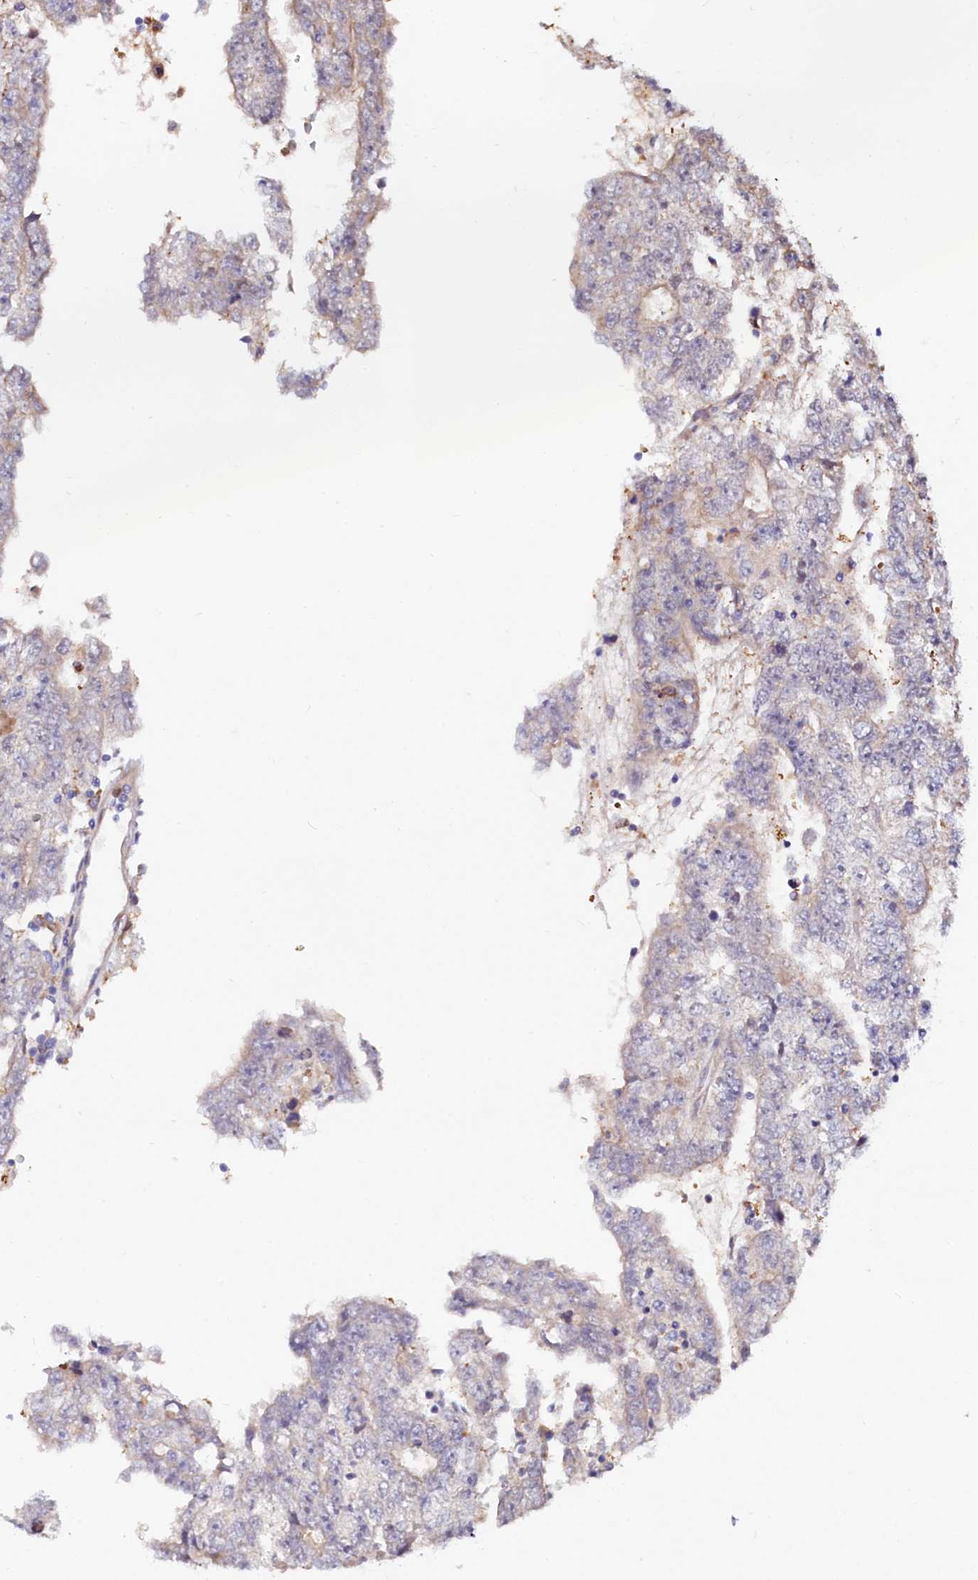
{"staining": {"intensity": "negative", "quantity": "none", "location": "none"}, "tissue": "testis cancer", "cell_type": "Tumor cells", "image_type": "cancer", "snomed": [{"axis": "morphology", "description": "Carcinoma, Embryonal, NOS"}, {"axis": "topography", "description": "Testis"}], "caption": "Immunohistochemistry (IHC) photomicrograph of testis cancer stained for a protein (brown), which demonstrates no expression in tumor cells. The staining is performed using DAB brown chromogen with nuclei counter-stained in using hematoxylin.", "gene": "ASTE1", "patient": {"sex": "male", "age": 25}}